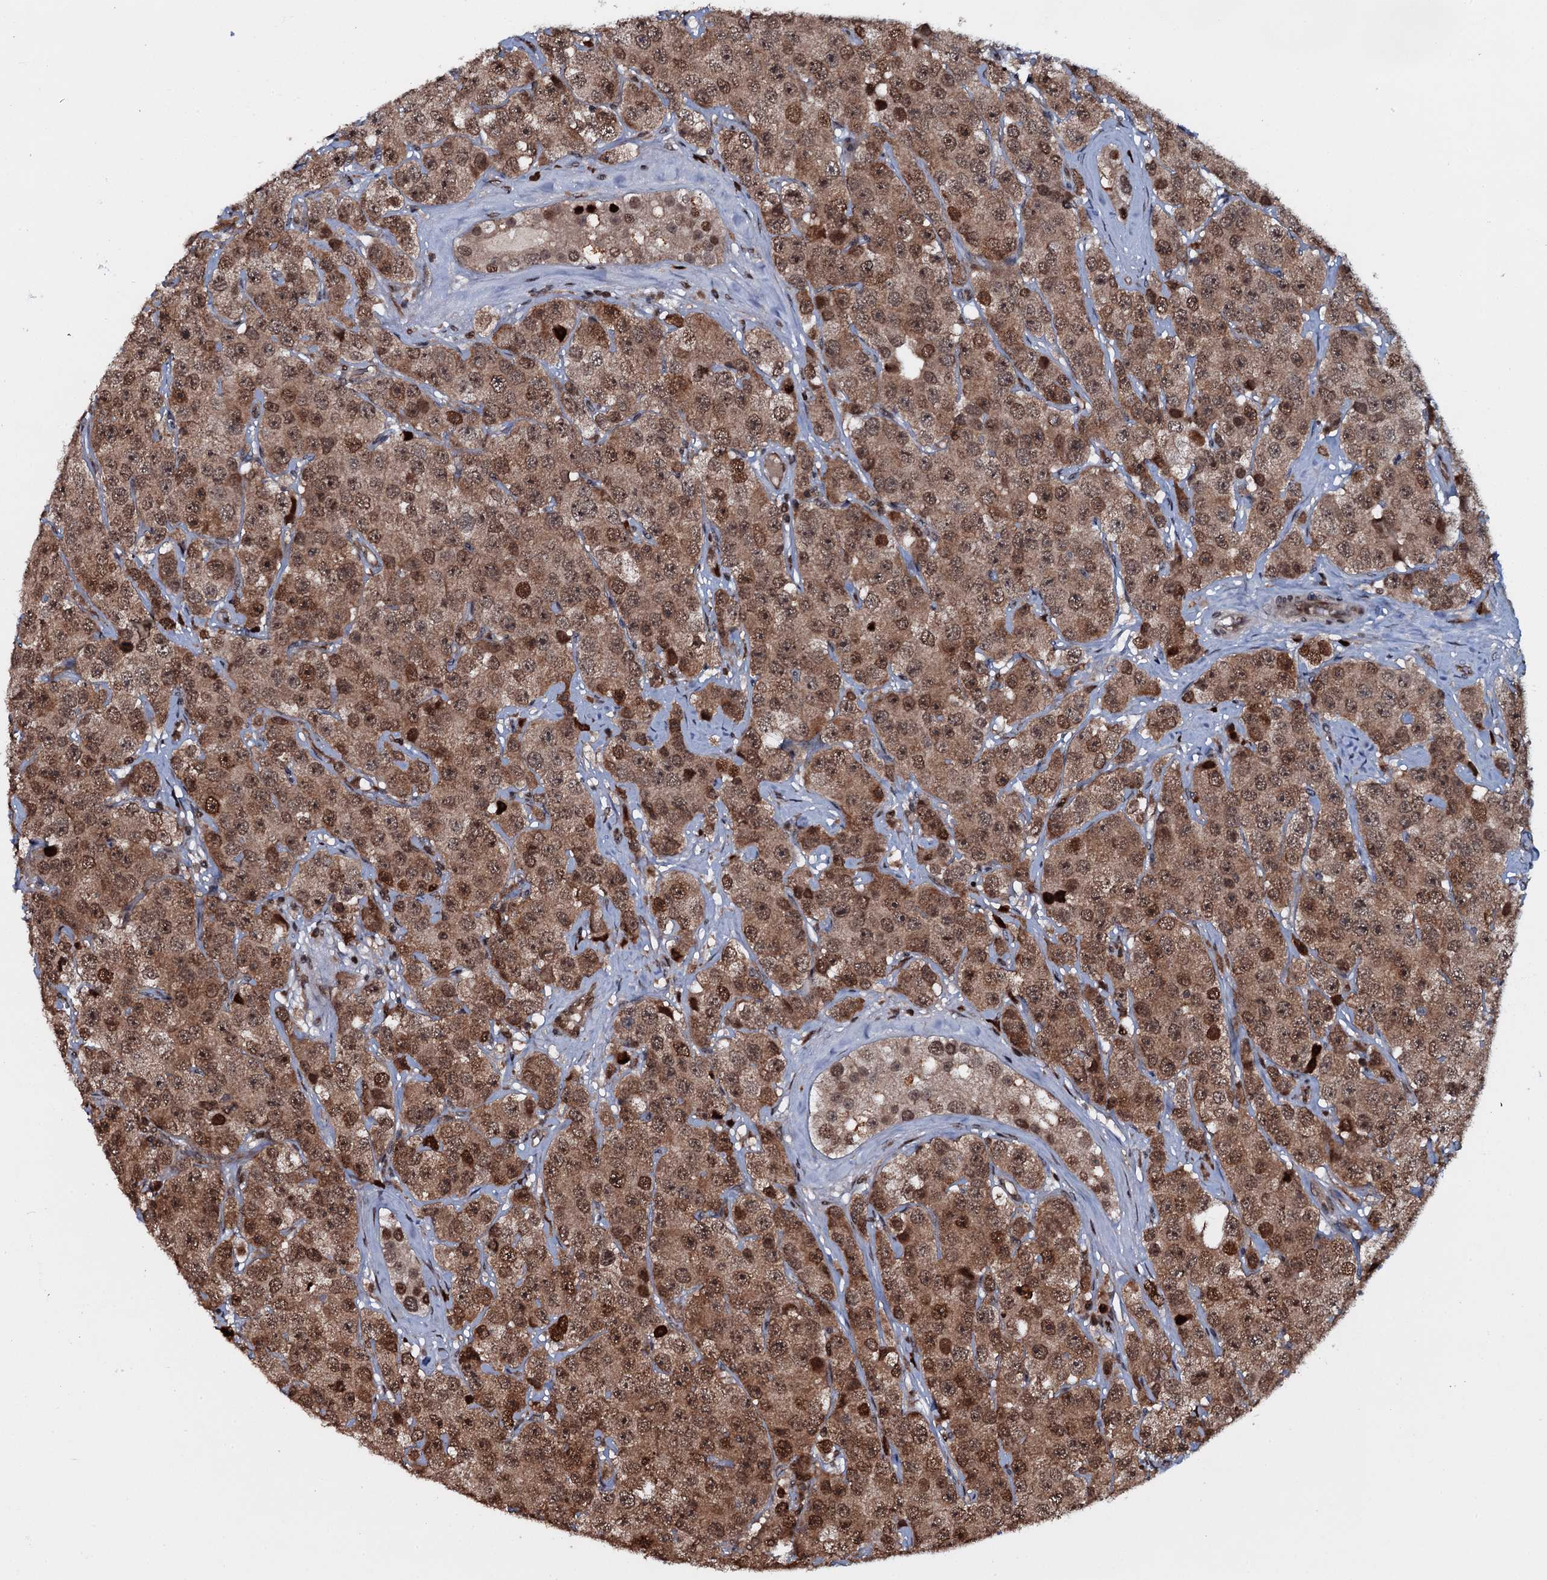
{"staining": {"intensity": "moderate", "quantity": ">75%", "location": "cytoplasmic/membranous,nuclear"}, "tissue": "testis cancer", "cell_type": "Tumor cells", "image_type": "cancer", "snomed": [{"axis": "morphology", "description": "Seminoma, NOS"}, {"axis": "topography", "description": "Testis"}], "caption": "This is a histology image of IHC staining of seminoma (testis), which shows moderate staining in the cytoplasmic/membranous and nuclear of tumor cells.", "gene": "HDDC3", "patient": {"sex": "male", "age": 28}}